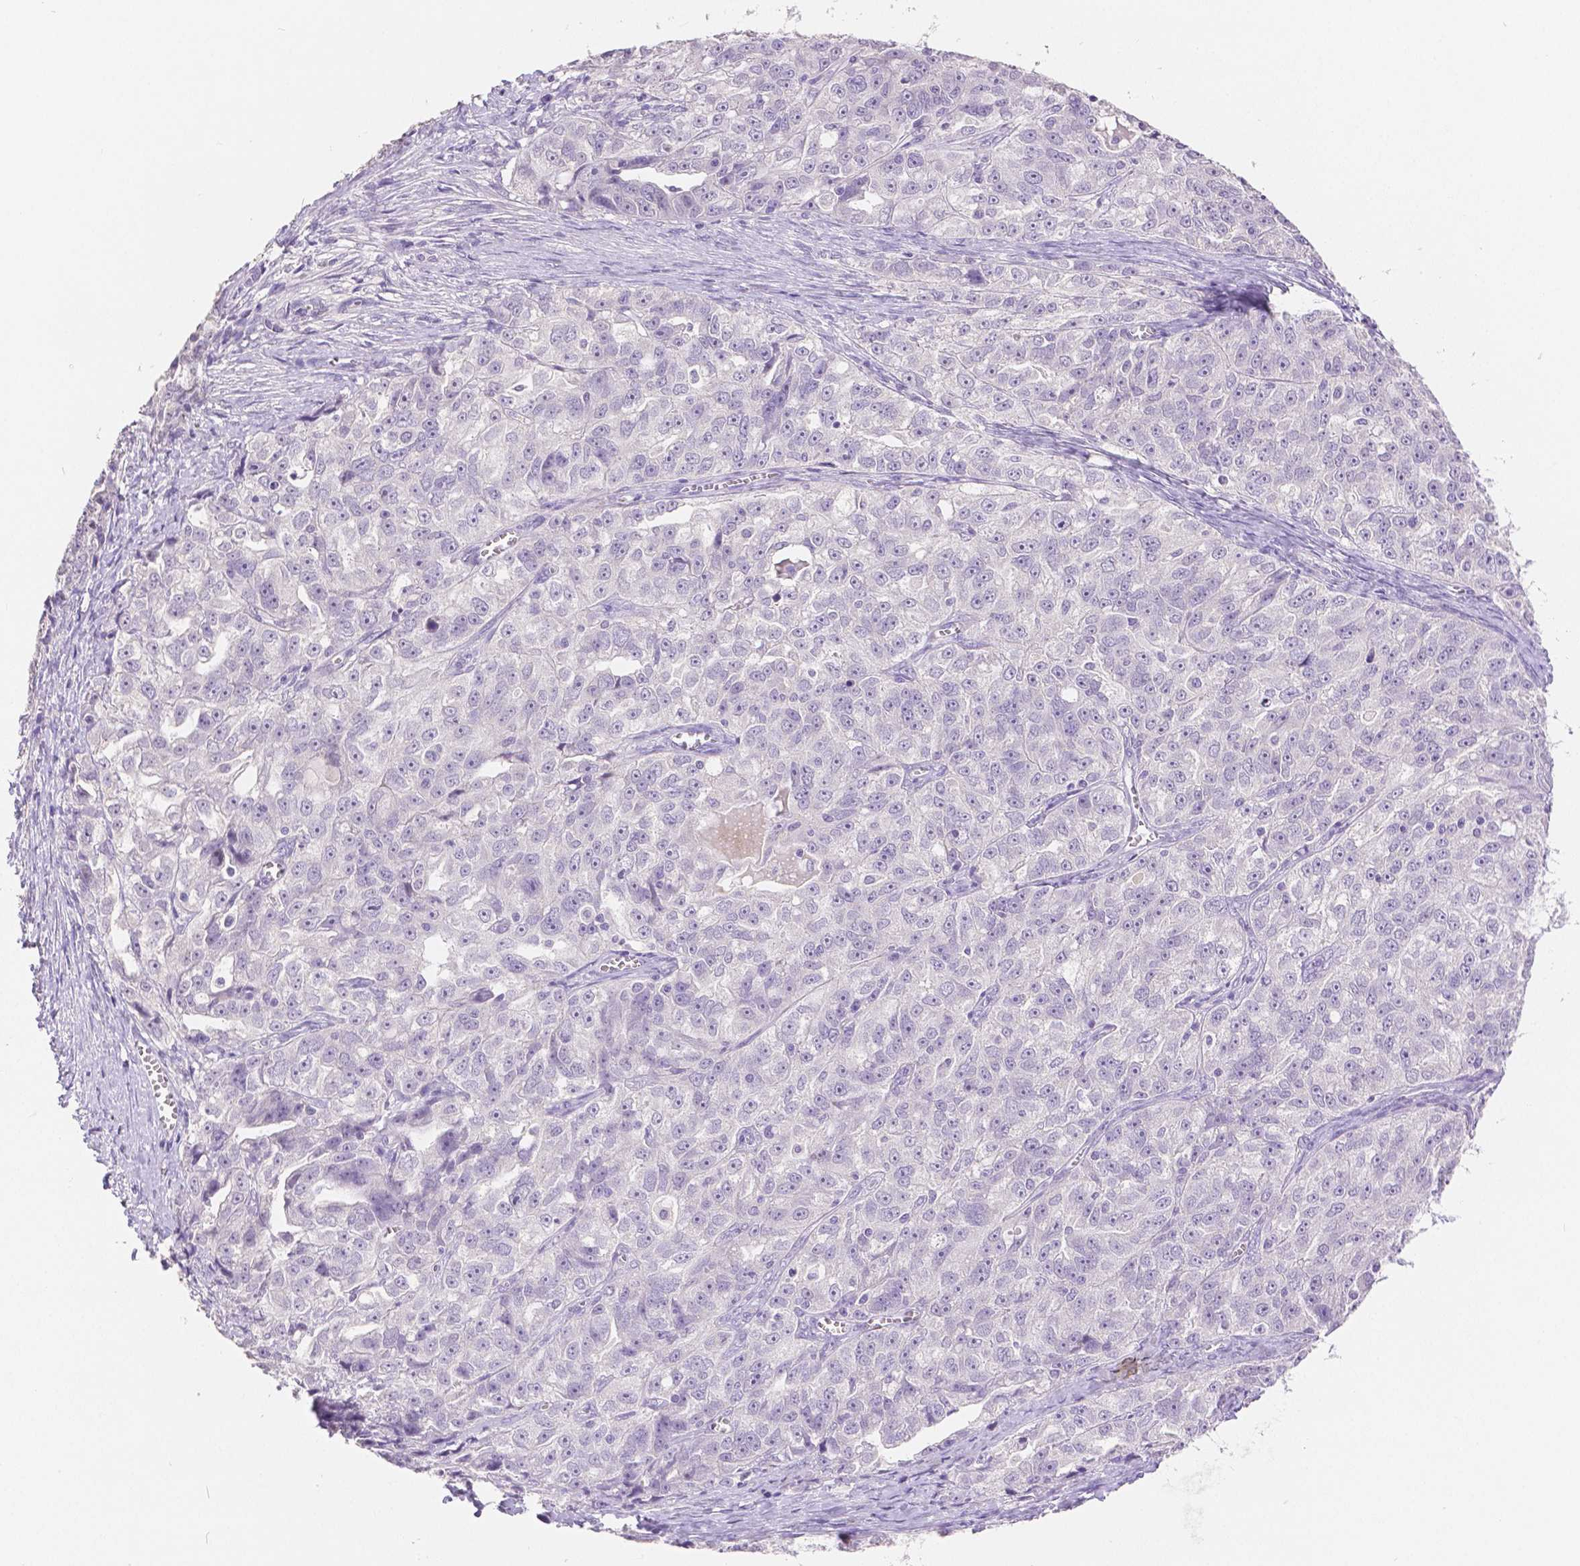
{"staining": {"intensity": "negative", "quantity": "none", "location": "none"}, "tissue": "ovarian cancer", "cell_type": "Tumor cells", "image_type": "cancer", "snomed": [{"axis": "morphology", "description": "Cystadenocarcinoma, serous, NOS"}, {"axis": "topography", "description": "Ovary"}], "caption": "This is an immunohistochemistry histopathology image of serous cystadenocarcinoma (ovarian). There is no staining in tumor cells.", "gene": "HNF1B", "patient": {"sex": "female", "age": 51}}